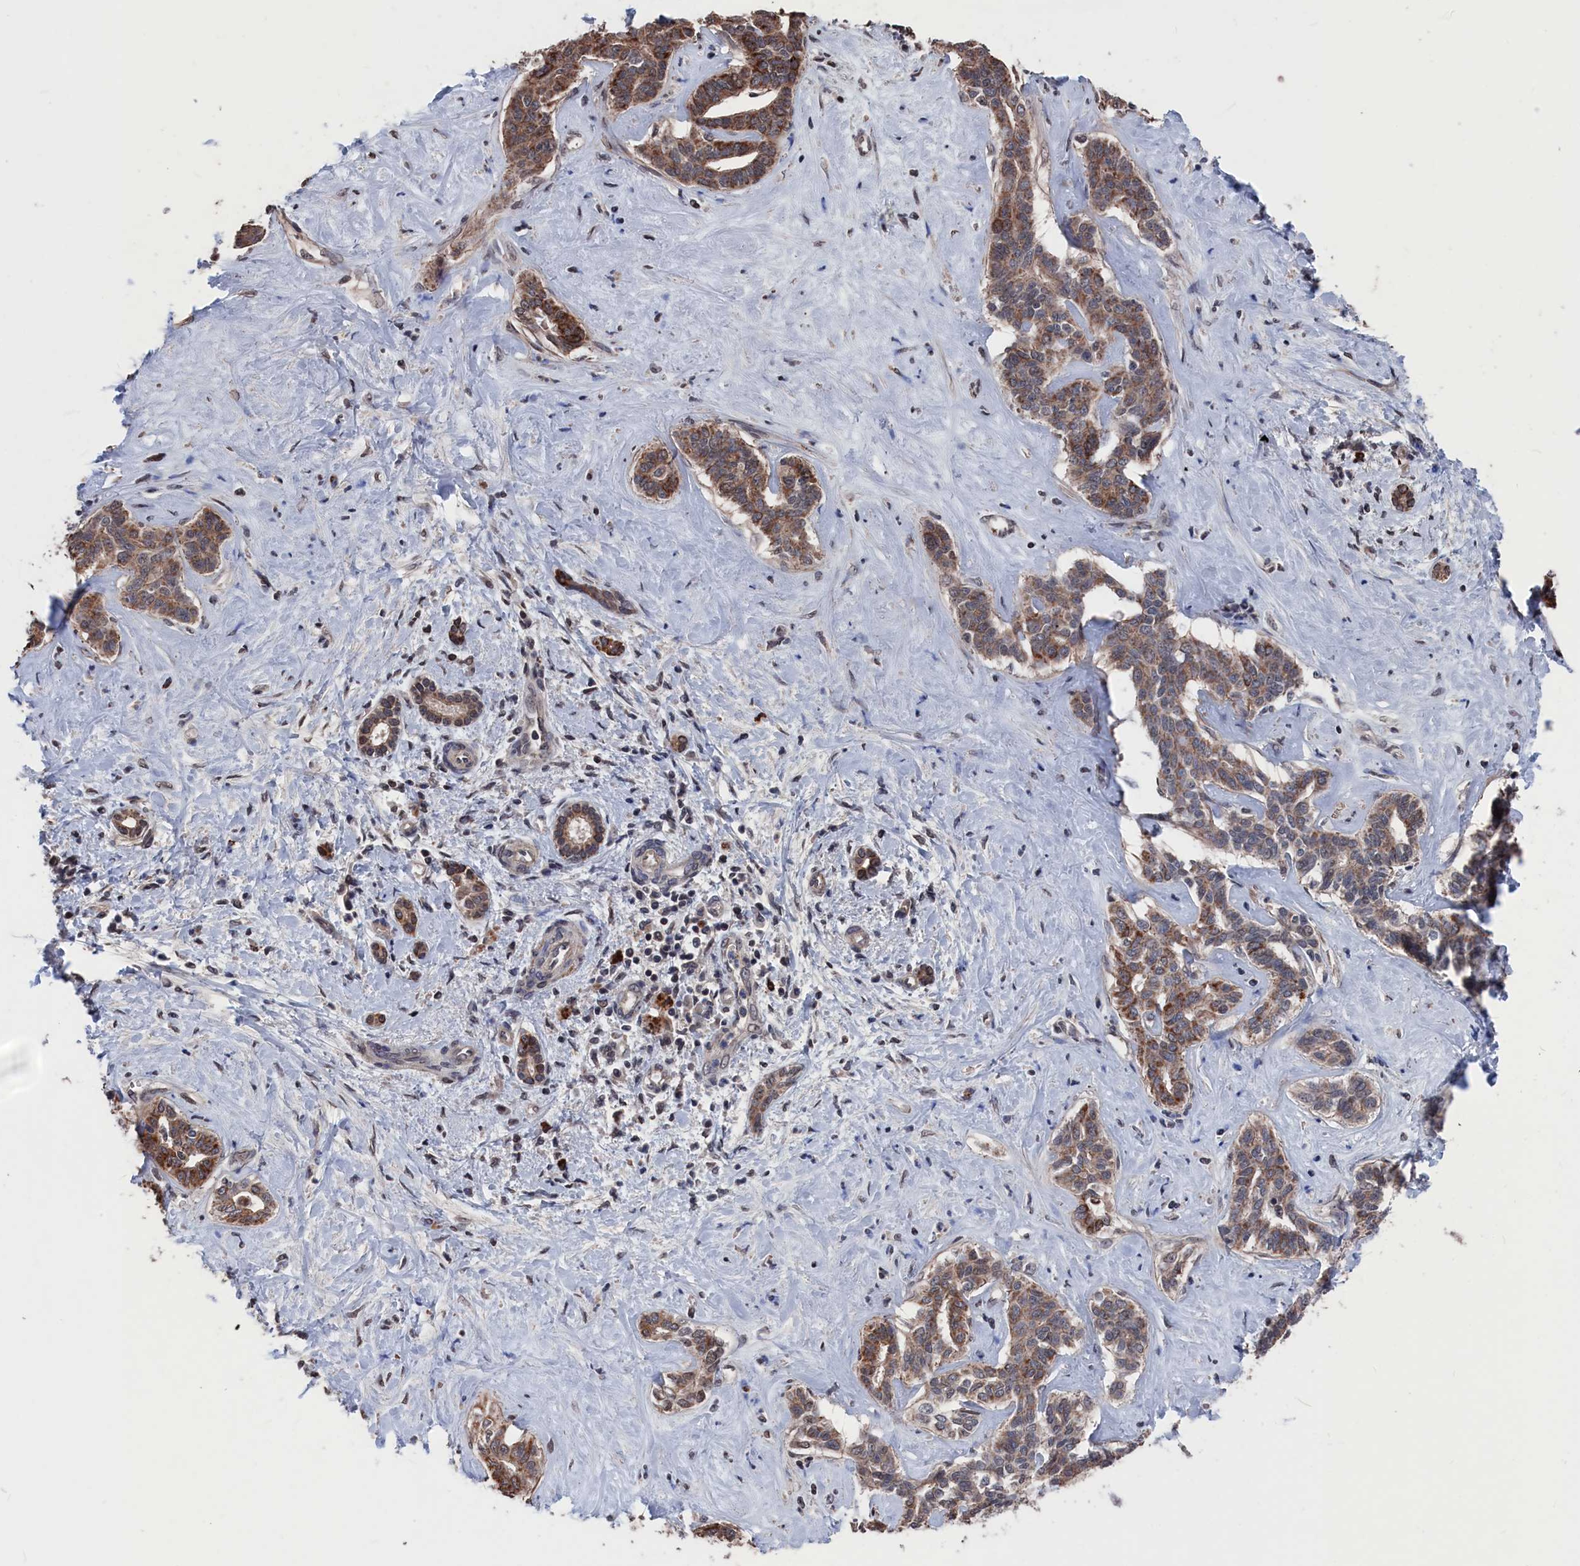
{"staining": {"intensity": "strong", "quantity": "25%-75%", "location": "cytoplasmic/membranous"}, "tissue": "liver cancer", "cell_type": "Tumor cells", "image_type": "cancer", "snomed": [{"axis": "morphology", "description": "Cholangiocarcinoma"}, {"axis": "topography", "description": "Liver"}], "caption": "Liver cancer (cholangiocarcinoma) stained for a protein (brown) shows strong cytoplasmic/membranous positive expression in about 25%-75% of tumor cells.", "gene": "PDE12", "patient": {"sex": "female", "age": 77}}